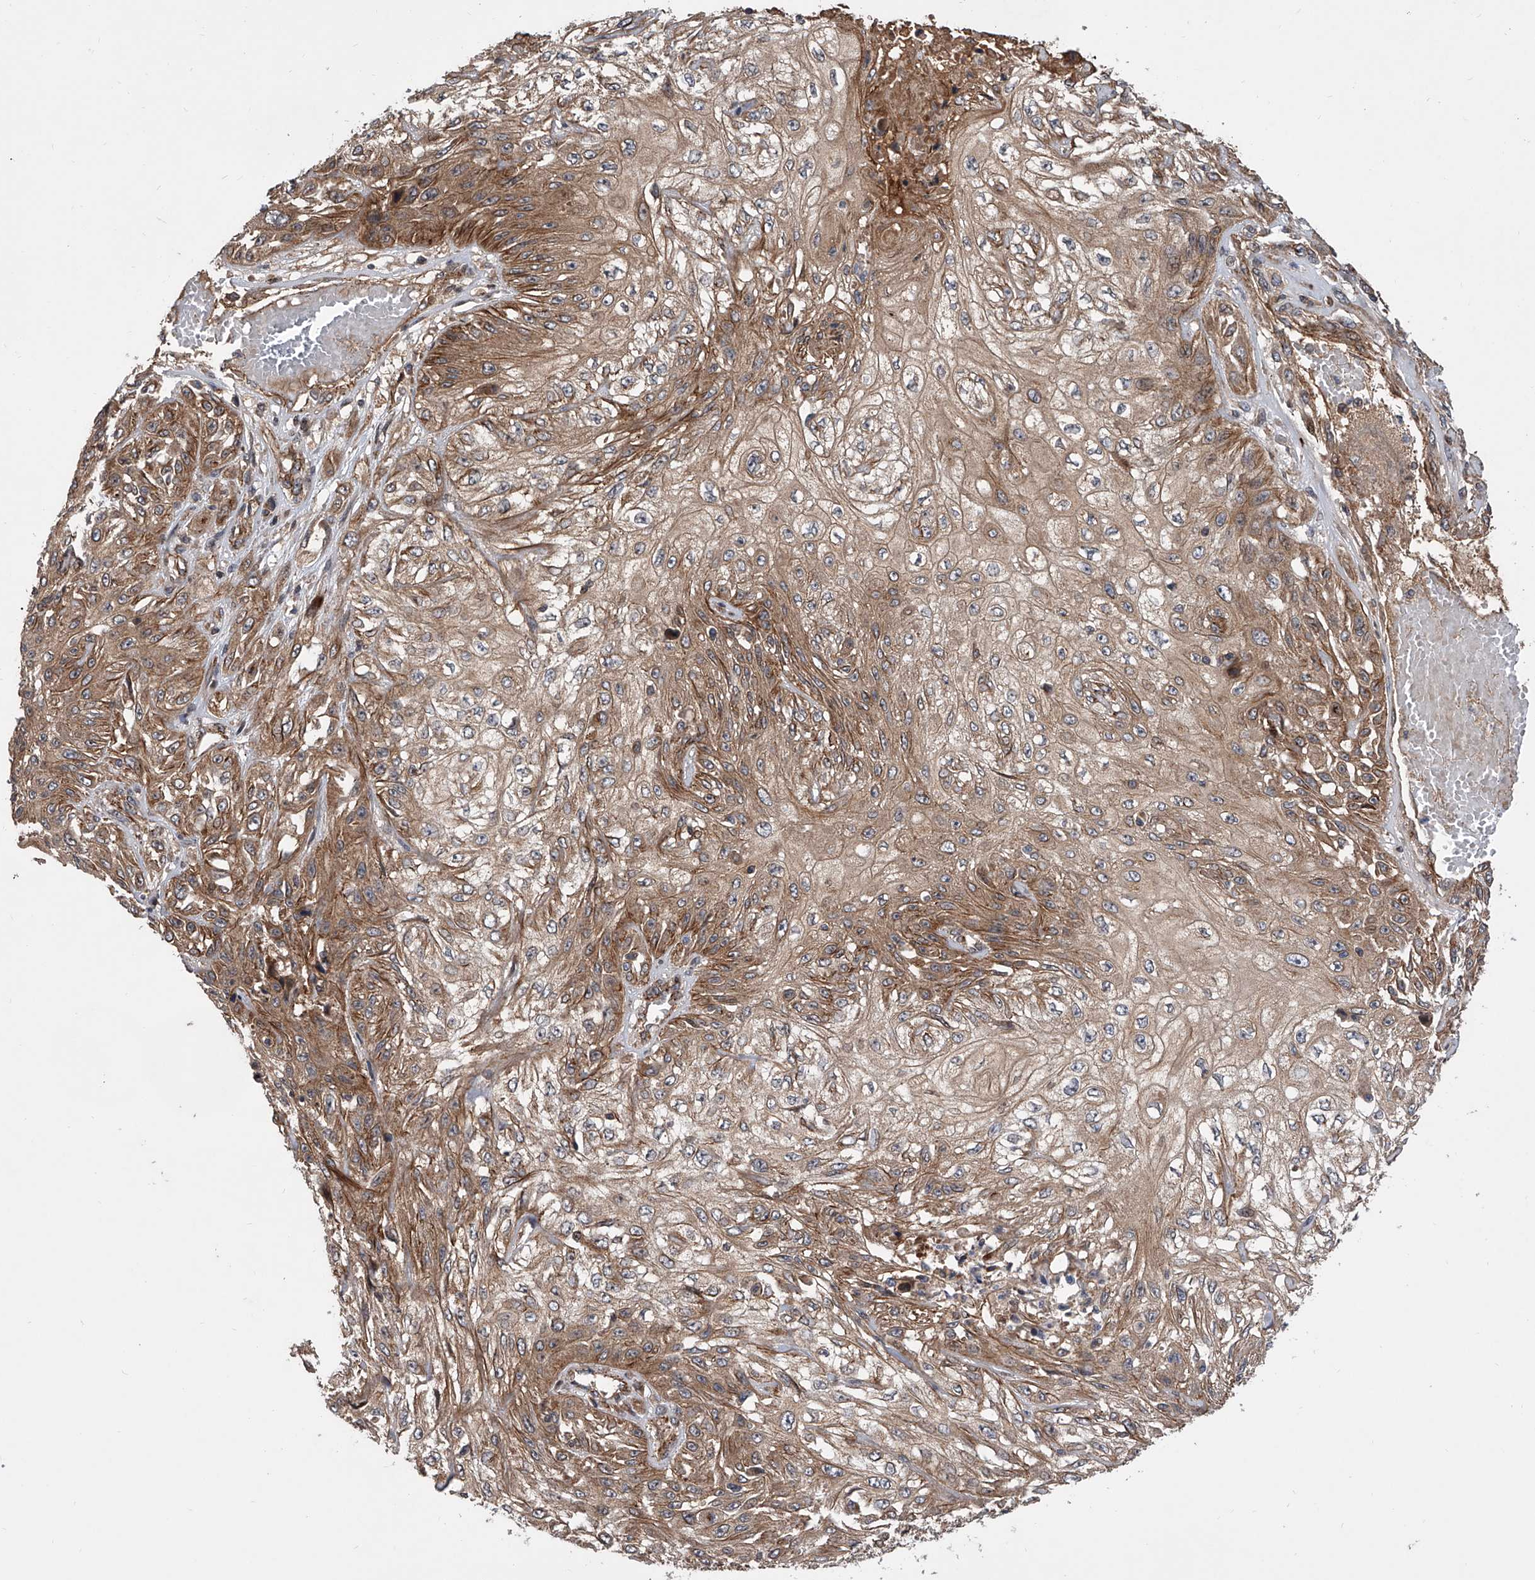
{"staining": {"intensity": "moderate", "quantity": ">75%", "location": "cytoplasmic/membranous"}, "tissue": "skin cancer", "cell_type": "Tumor cells", "image_type": "cancer", "snomed": [{"axis": "morphology", "description": "Squamous cell carcinoma, NOS"}, {"axis": "morphology", "description": "Squamous cell carcinoma, metastatic, NOS"}, {"axis": "topography", "description": "Skin"}, {"axis": "topography", "description": "Lymph node"}], "caption": "Human skin cancer (squamous cell carcinoma) stained for a protein (brown) shows moderate cytoplasmic/membranous positive positivity in about >75% of tumor cells.", "gene": "USP47", "patient": {"sex": "male", "age": 75}}